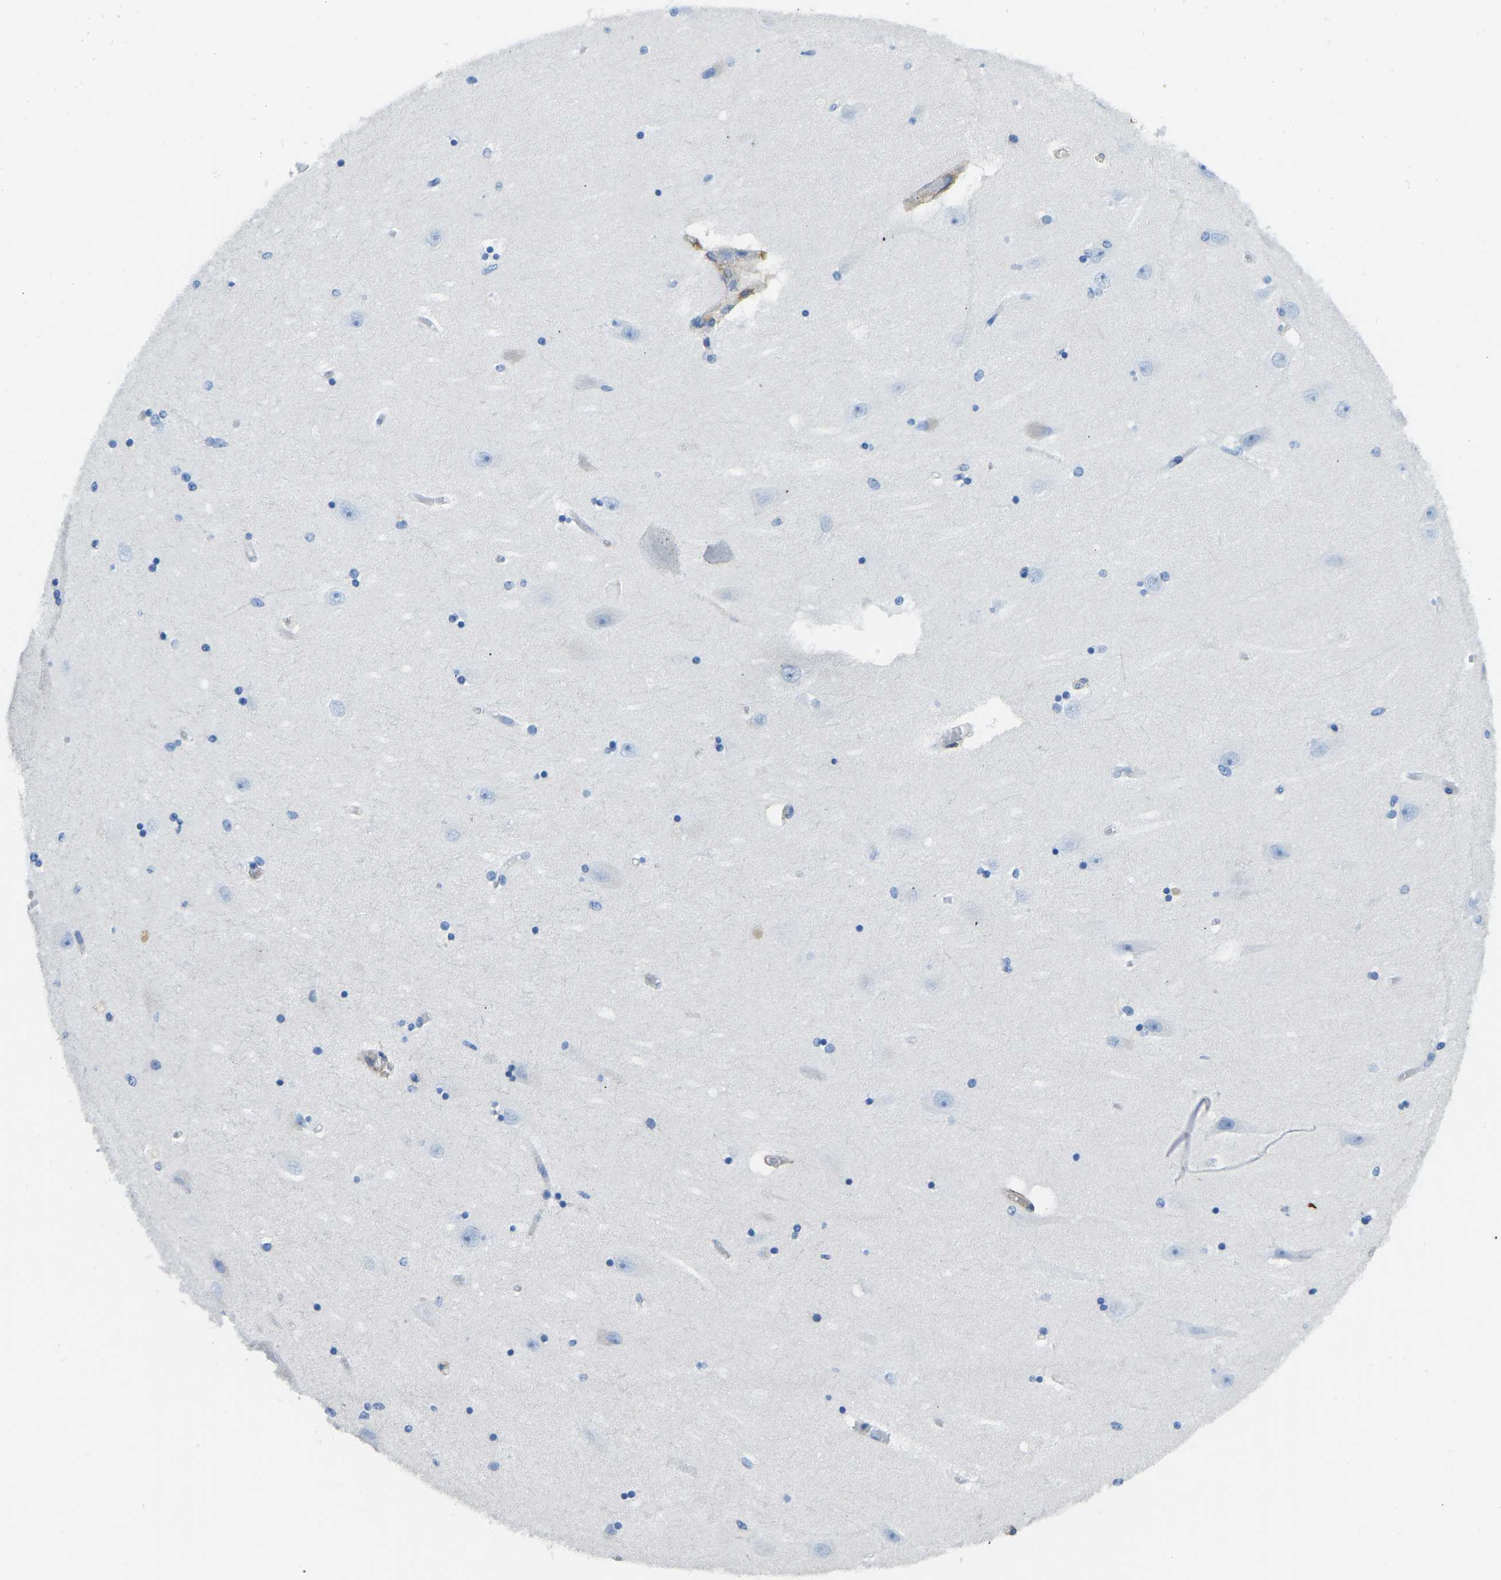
{"staining": {"intensity": "negative", "quantity": "none", "location": "none"}, "tissue": "hippocampus", "cell_type": "Glial cells", "image_type": "normal", "snomed": [{"axis": "morphology", "description": "Normal tissue, NOS"}, {"axis": "topography", "description": "Hippocampus"}], "caption": "Glial cells show no significant protein staining in normal hippocampus. (DAB (3,3'-diaminobenzidine) immunohistochemistry (IHC) with hematoxylin counter stain).", "gene": "COL15A1", "patient": {"sex": "female", "age": 54}}